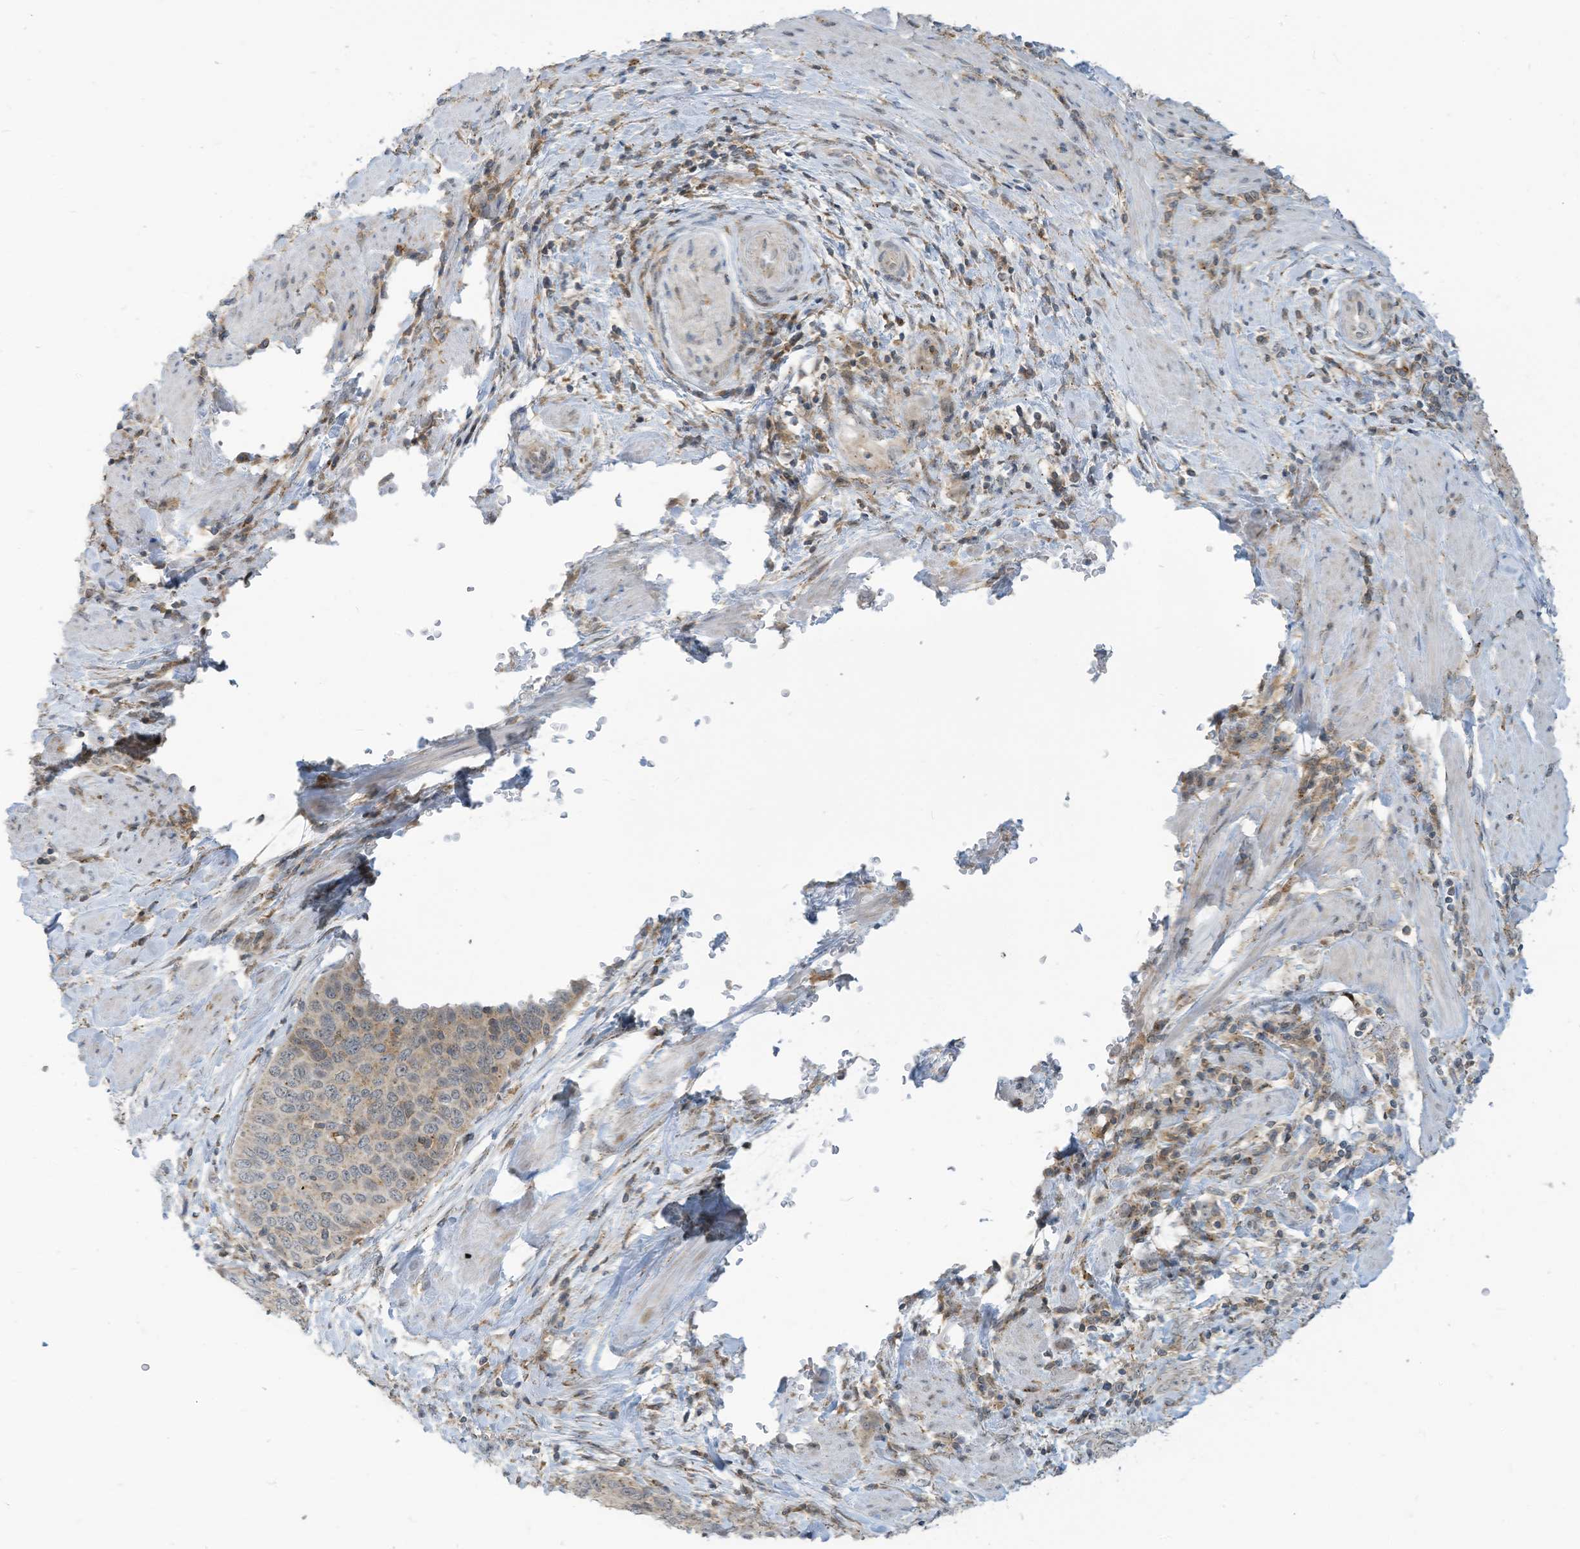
{"staining": {"intensity": "weak", "quantity": "<25%", "location": "cytoplasmic/membranous"}, "tissue": "cervical cancer", "cell_type": "Tumor cells", "image_type": "cancer", "snomed": [{"axis": "morphology", "description": "Squamous cell carcinoma, NOS"}, {"axis": "topography", "description": "Cervix"}], "caption": "Human squamous cell carcinoma (cervical) stained for a protein using immunohistochemistry exhibits no staining in tumor cells.", "gene": "PARVG", "patient": {"sex": "female", "age": 60}}